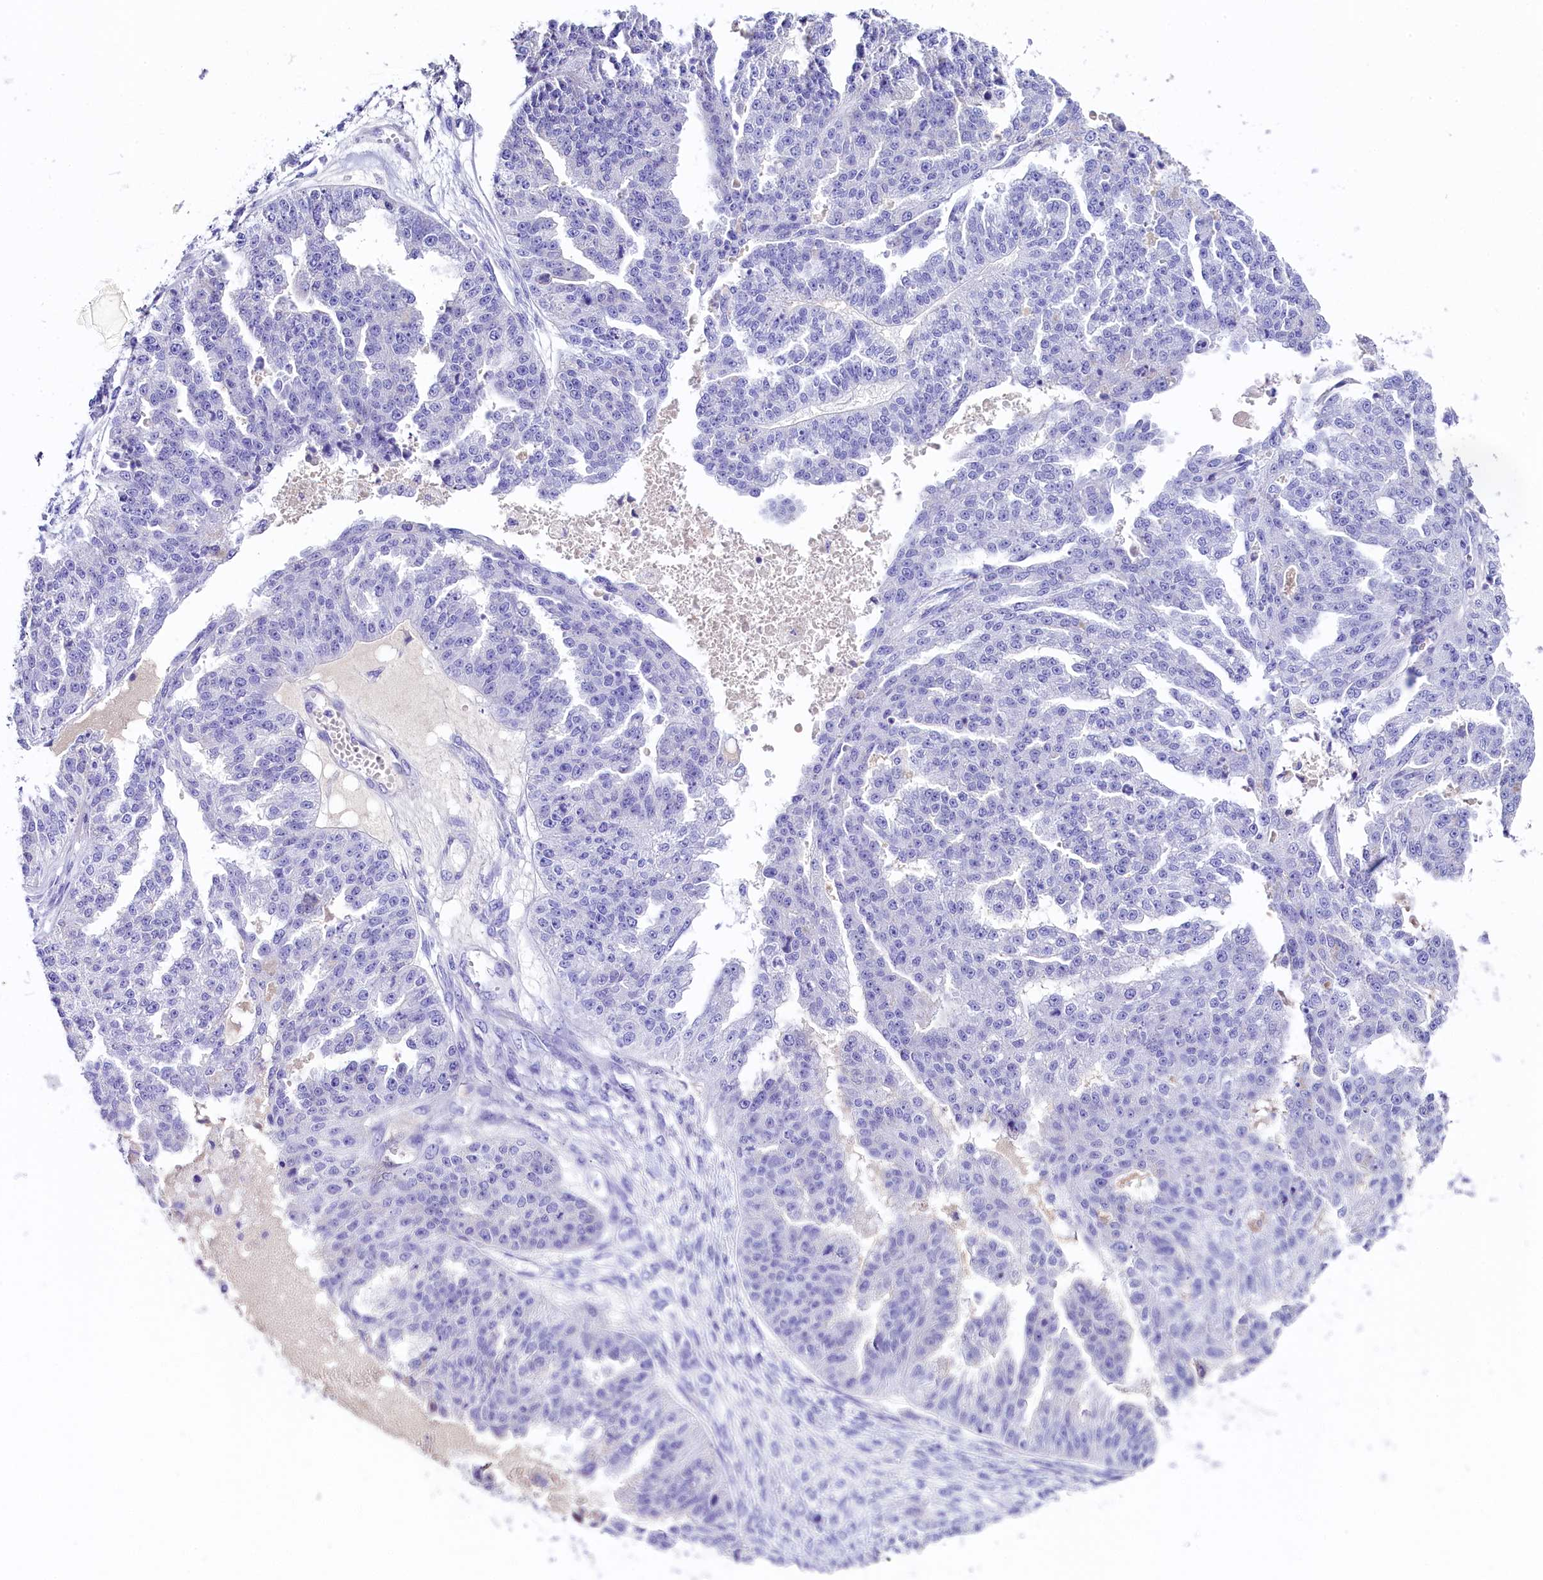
{"staining": {"intensity": "negative", "quantity": "none", "location": "none"}, "tissue": "ovarian cancer", "cell_type": "Tumor cells", "image_type": "cancer", "snomed": [{"axis": "morphology", "description": "Cystadenocarcinoma, serous, NOS"}, {"axis": "topography", "description": "Ovary"}], "caption": "Ovarian serous cystadenocarcinoma stained for a protein using immunohistochemistry (IHC) exhibits no positivity tumor cells.", "gene": "SKIDA1", "patient": {"sex": "female", "age": 58}}